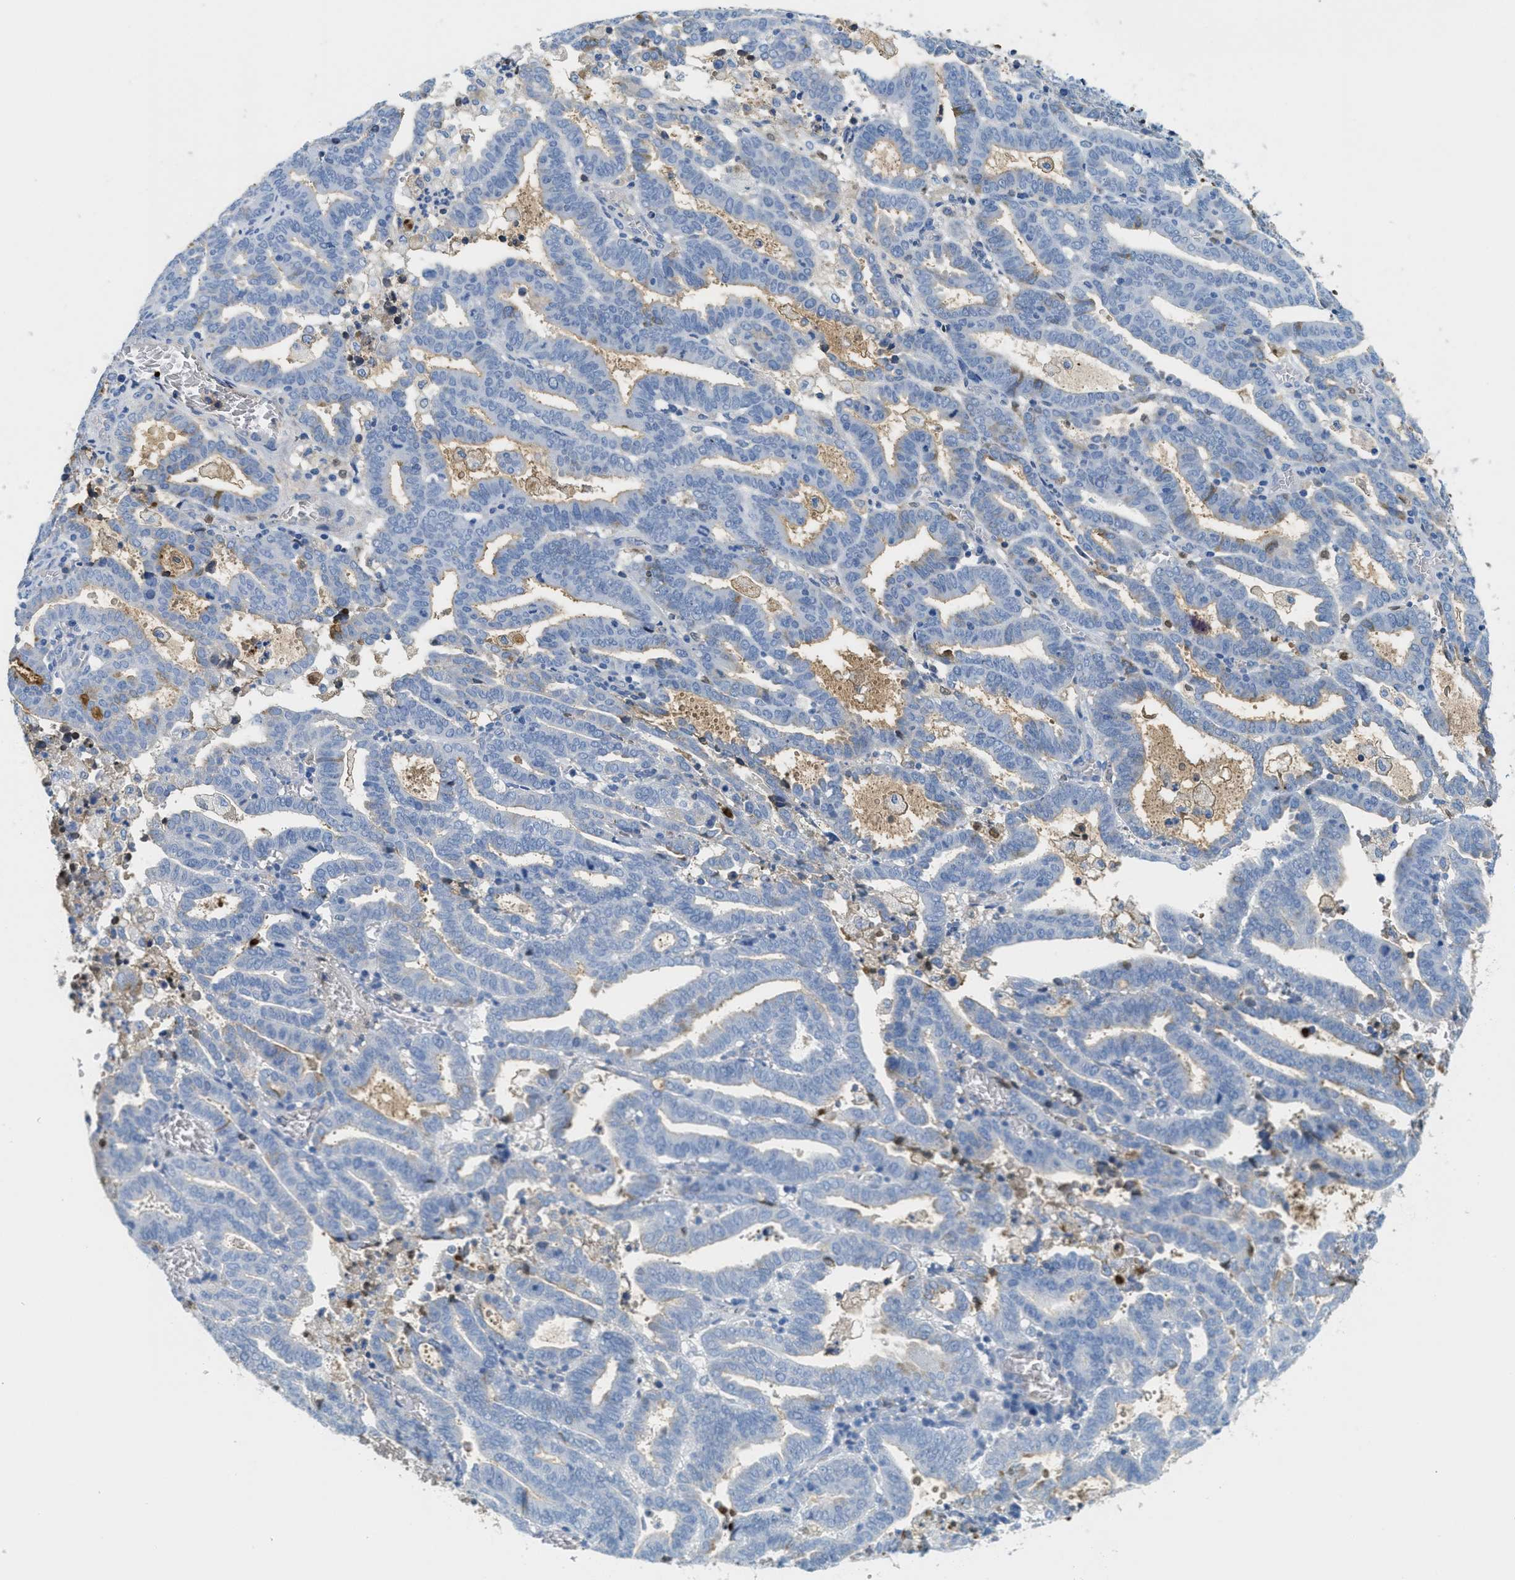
{"staining": {"intensity": "negative", "quantity": "none", "location": "none"}, "tissue": "endometrial cancer", "cell_type": "Tumor cells", "image_type": "cancer", "snomed": [{"axis": "morphology", "description": "Adenocarcinoma, NOS"}, {"axis": "topography", "description": "Uterus"}], "caption": "Tumor cells show no significant staining in endometrial cancer (adenocarcinoma). (DAB (3,3'-diaminobenzidine) immunohistochemistry (IHC), high magnification).", "gene": "SERPINA1", "patient": {"sex": "female", "age": 83}}